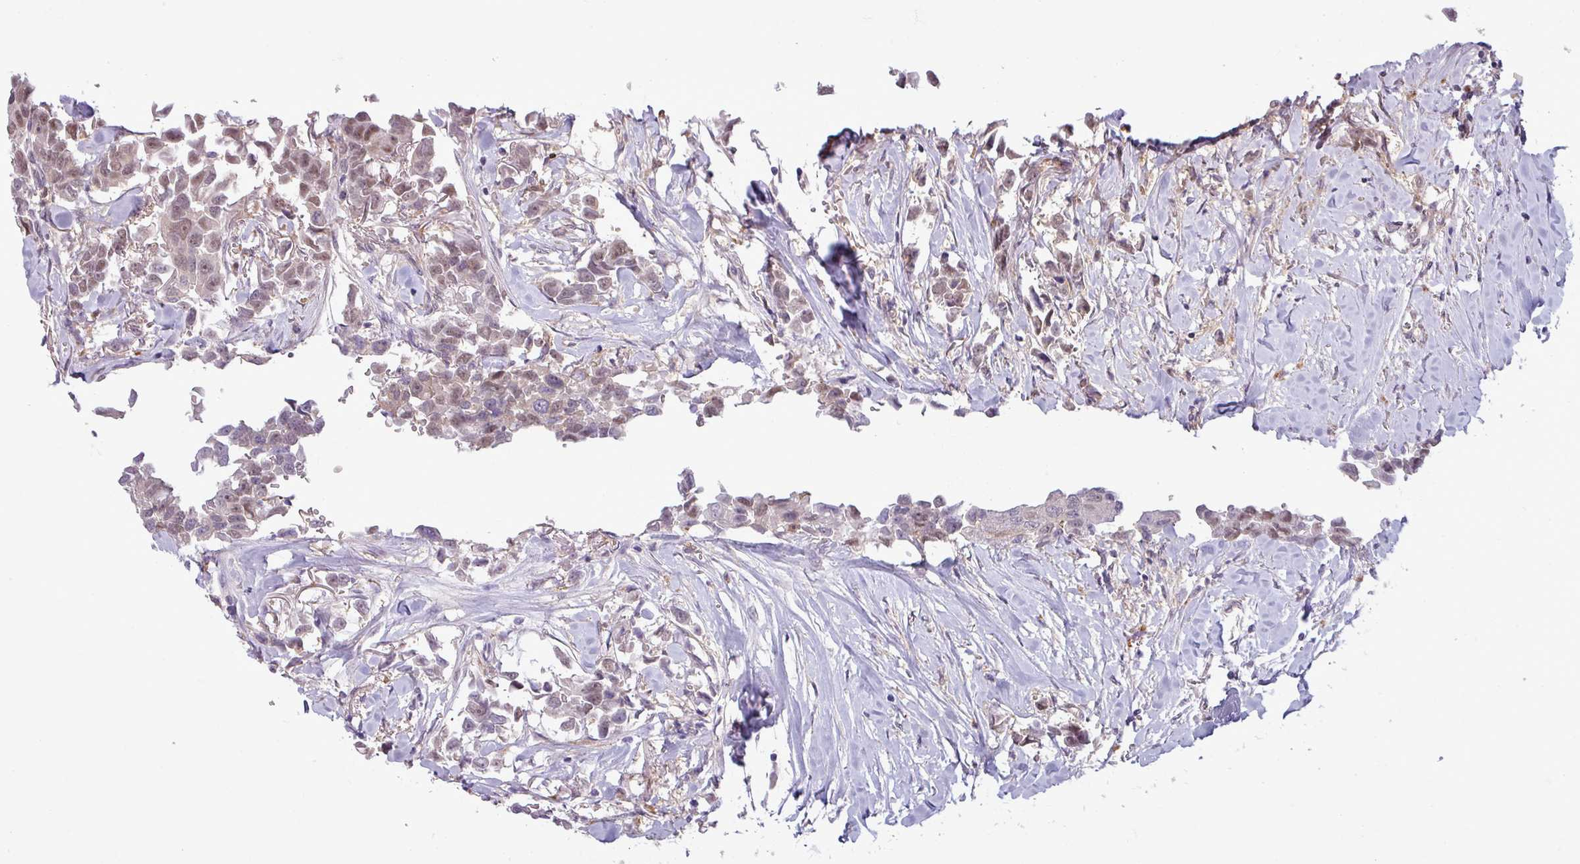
{"staining": {"intensity": "weak", "quantity": ">75%", "location": "nuclear"}, "tissue": "breast cancer", "cell_type": "Tumor cells", "image_type": "cancer", "snomed": [{"axis": "morphology", "description": "Duct carcinoma"}, {"axis": "topography", "description": "Breast"}], "caption": "Tumor cells exhibit low levels of weak nuclear staining in approximately >75% of cells in breast cancer (invasive ductal carcinoma). Nuclei are stained in blue.", "gene": "CCDC144A", "patient": {"sex": "female", "age": 80}}